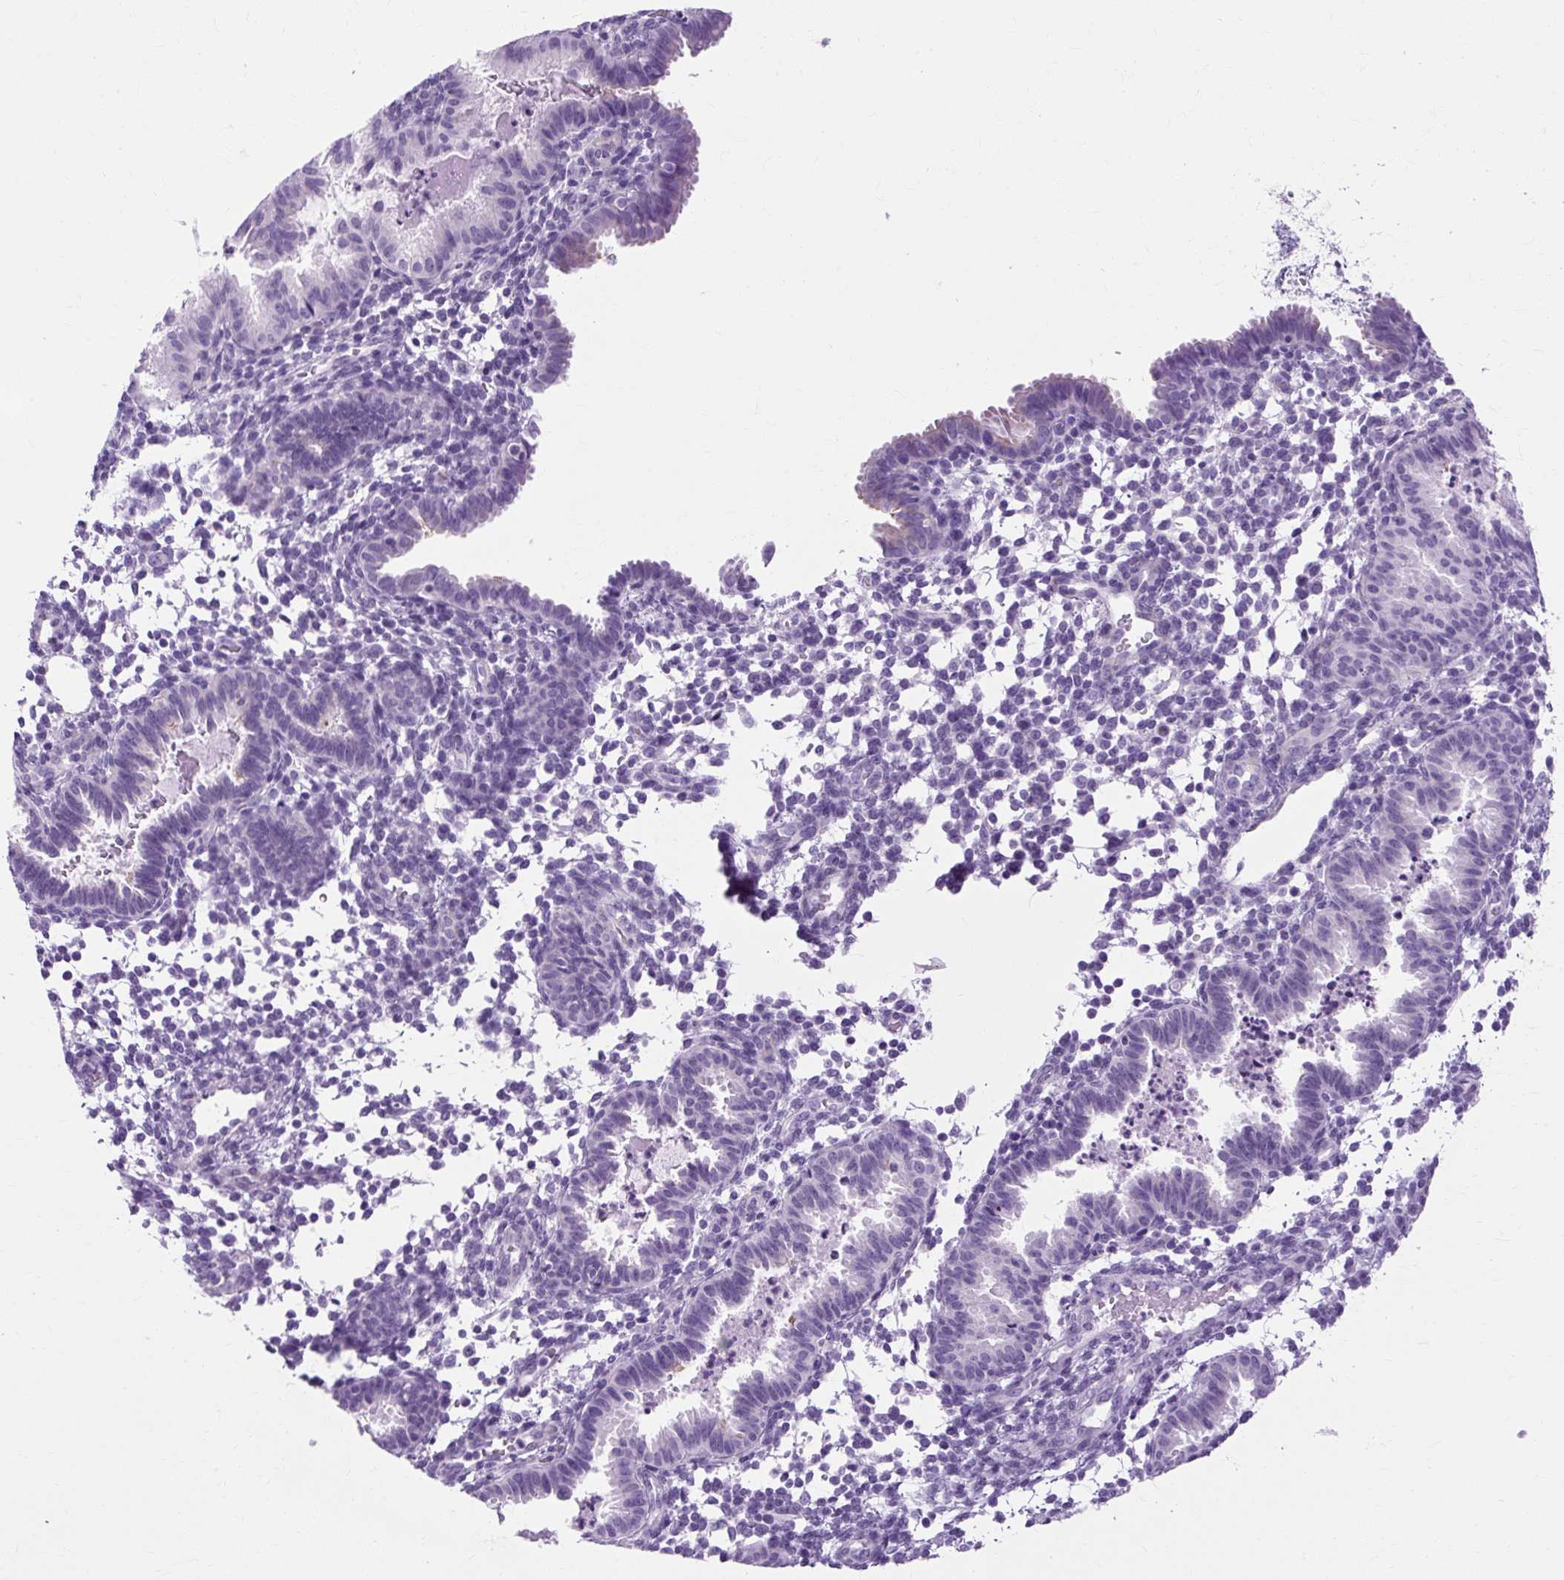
{"staining": {"intensity": "negative", "quantity": "none", "location": "none"}, "tissue": "endometrial cancer", "cell_type": "Tumor cells", "image_type": "cancer", "snomed": [{"axis": "morphology", "description": "Adenocarcinoma, NOS"}, {"axis": "topography", "description": "Uterus"}], "caption": "The IHC histopathology image has no significant positivity in tumor cells of endometrial cancer tissue.", "gene": "TMEM89", "patient": {"sex": "female", "age": 44}}